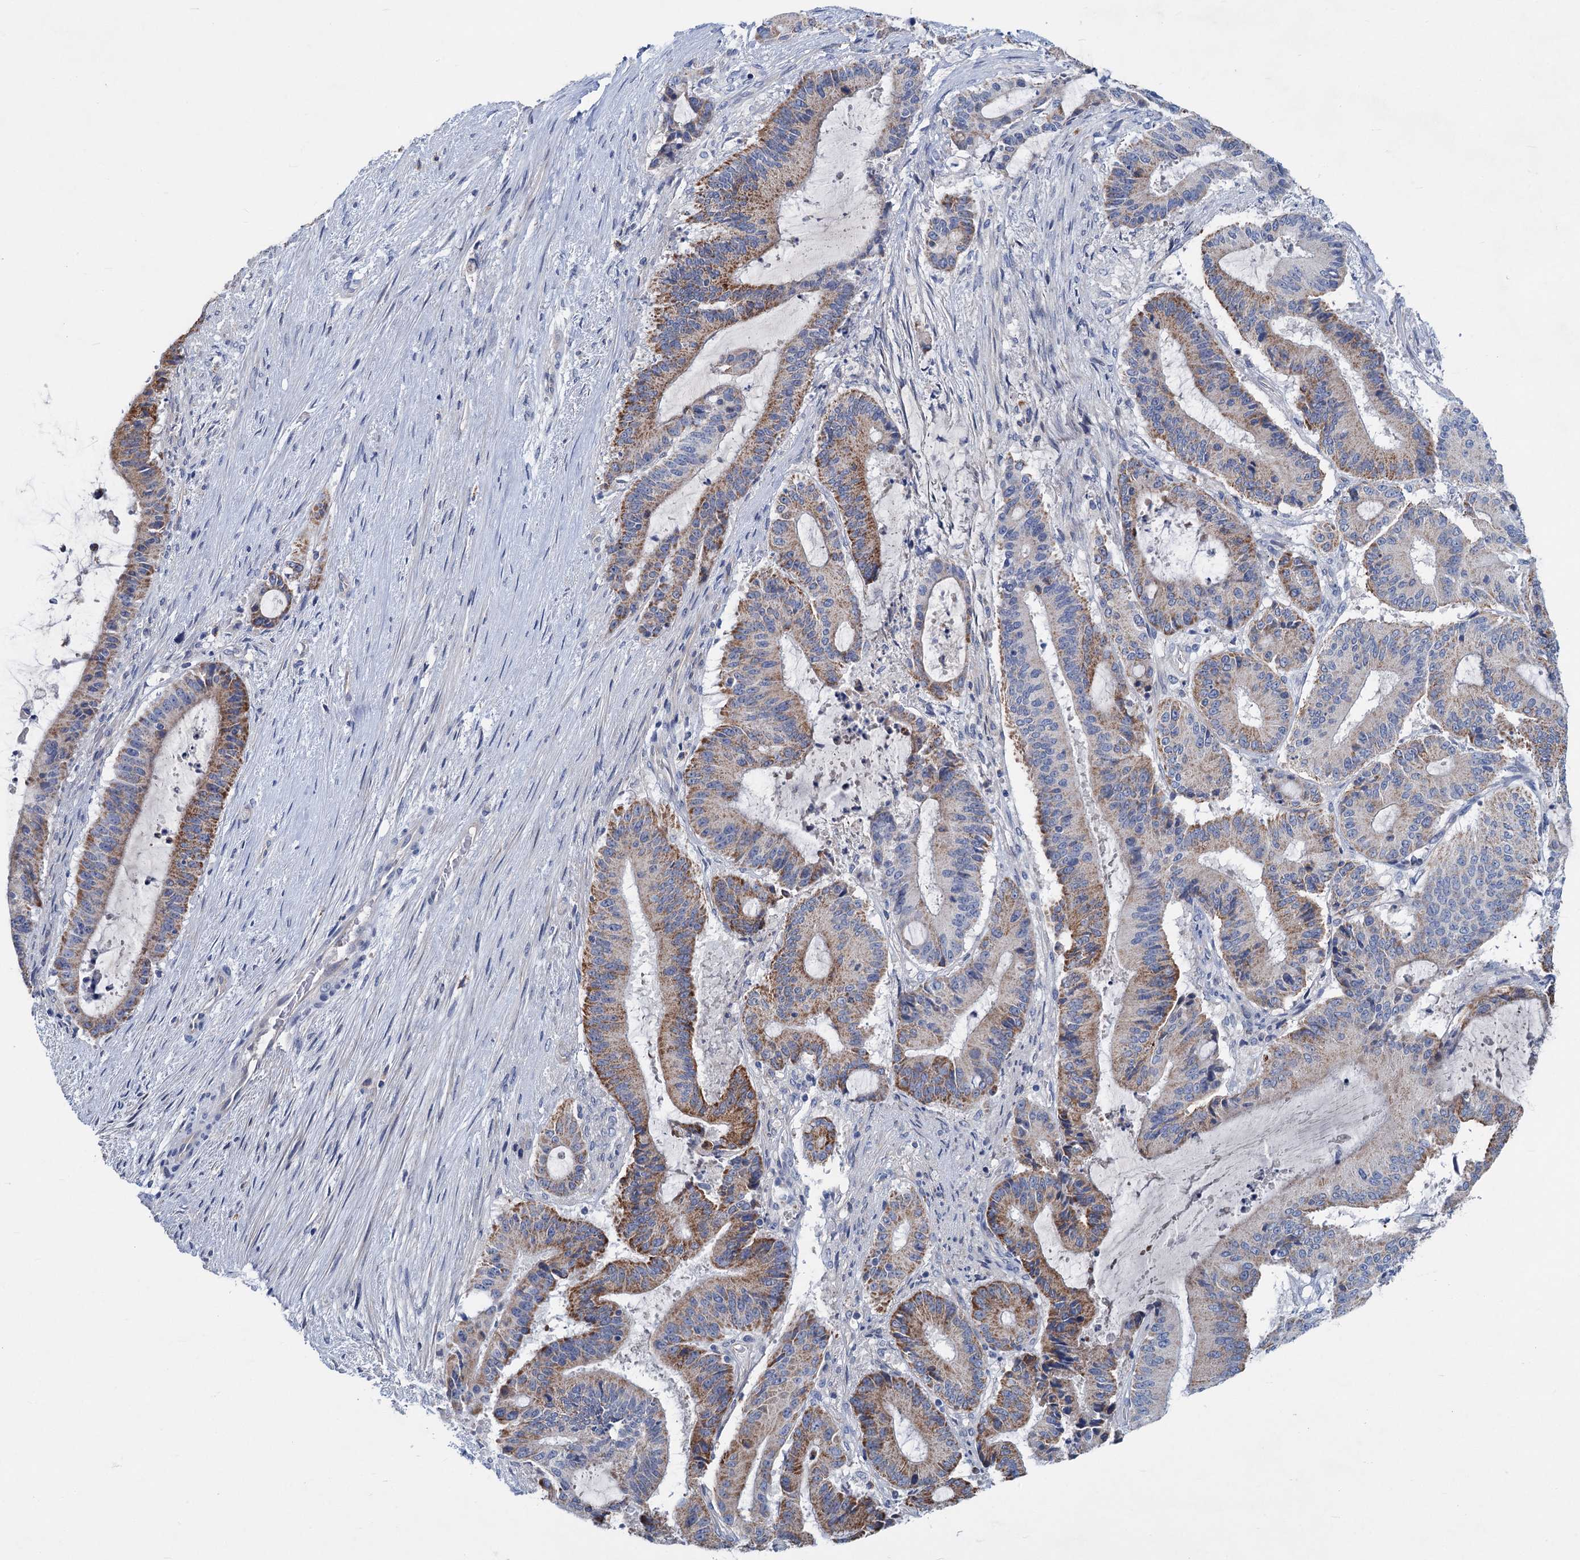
{"staining": {"intensity": "moderate", "quantity": ">75%", "location": "cytoplasmic/membranous"}, "tissue": "liver cancer", "cell_type": "Tumor cells", "image_type": "cancer", "snomed": [{"axis": "morphology", "description": "Normal tissue, NOS"}, {"axis": "morphology", "description": "Cholangiocarcinoma"}, {"axis": "topography", "description": "Liver"}, {"axis": "topography", "description": "Peripheral nerve tissue"}], "caption": "IHC image of neoplastic tissue: cholangiocarcinoma (liver) stained using IHC demonstrates medium levels of moderate protein expression localized specifically in the cytoplasmic/membranous of tumor cells, appearing as a cytoplasmic/membranous brown color.", "gene": "CHDH", "patient": {"sex": "female", "age": 73}}